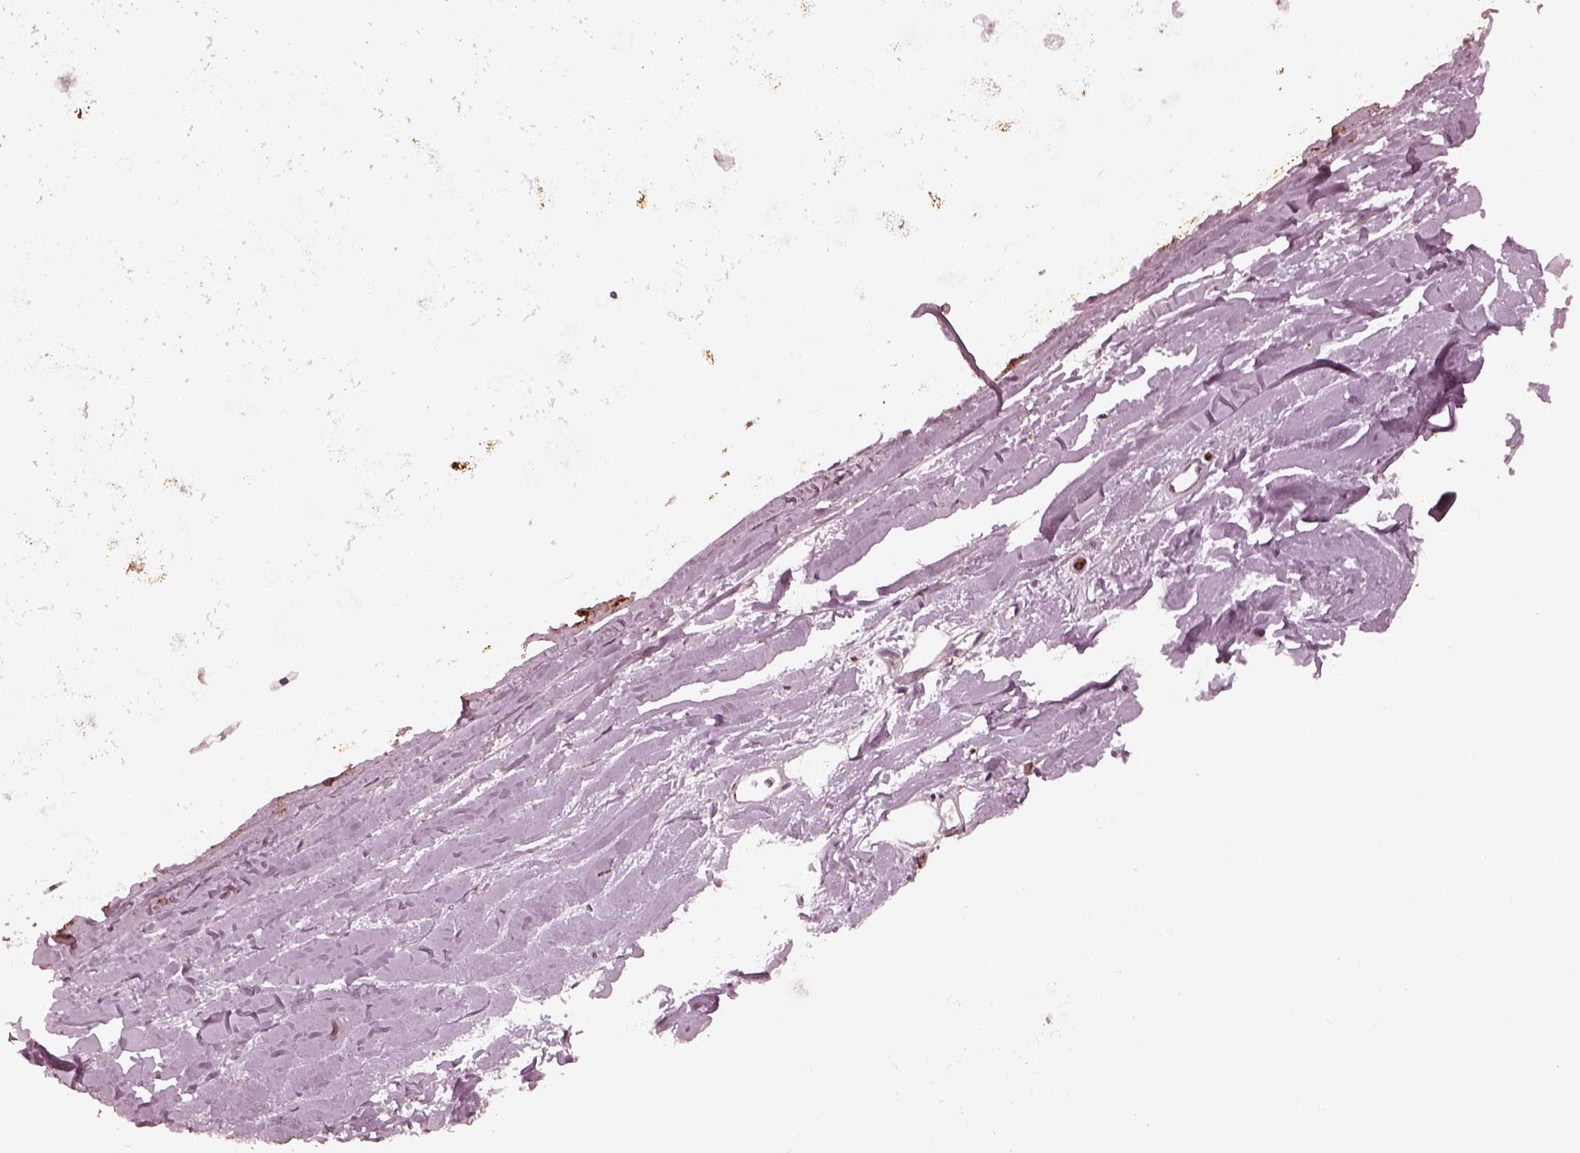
{"staining": {"intensity": "weak", "quantity": "<25%", "location": "cytoplasmic/membranous"}, "tissue": "soft tissue", "cell_type": "Chondrocytes", "image_type": "normal", "snomed": [{"axis": "morphology", "description": "Normal tissue, NOS"}, {"axis": "topography", "description": "Lymph node"}, {"axis": "topography", "description": "Bronchus"}], "caption": "Chondrocytes show no significant positivity in normal soft tissue. (DAB (3,3'-diaminobenzidine) IHC, high magnification).", "gene": "NDUFB10", "patient": {"sex": "female", "age": 70}}